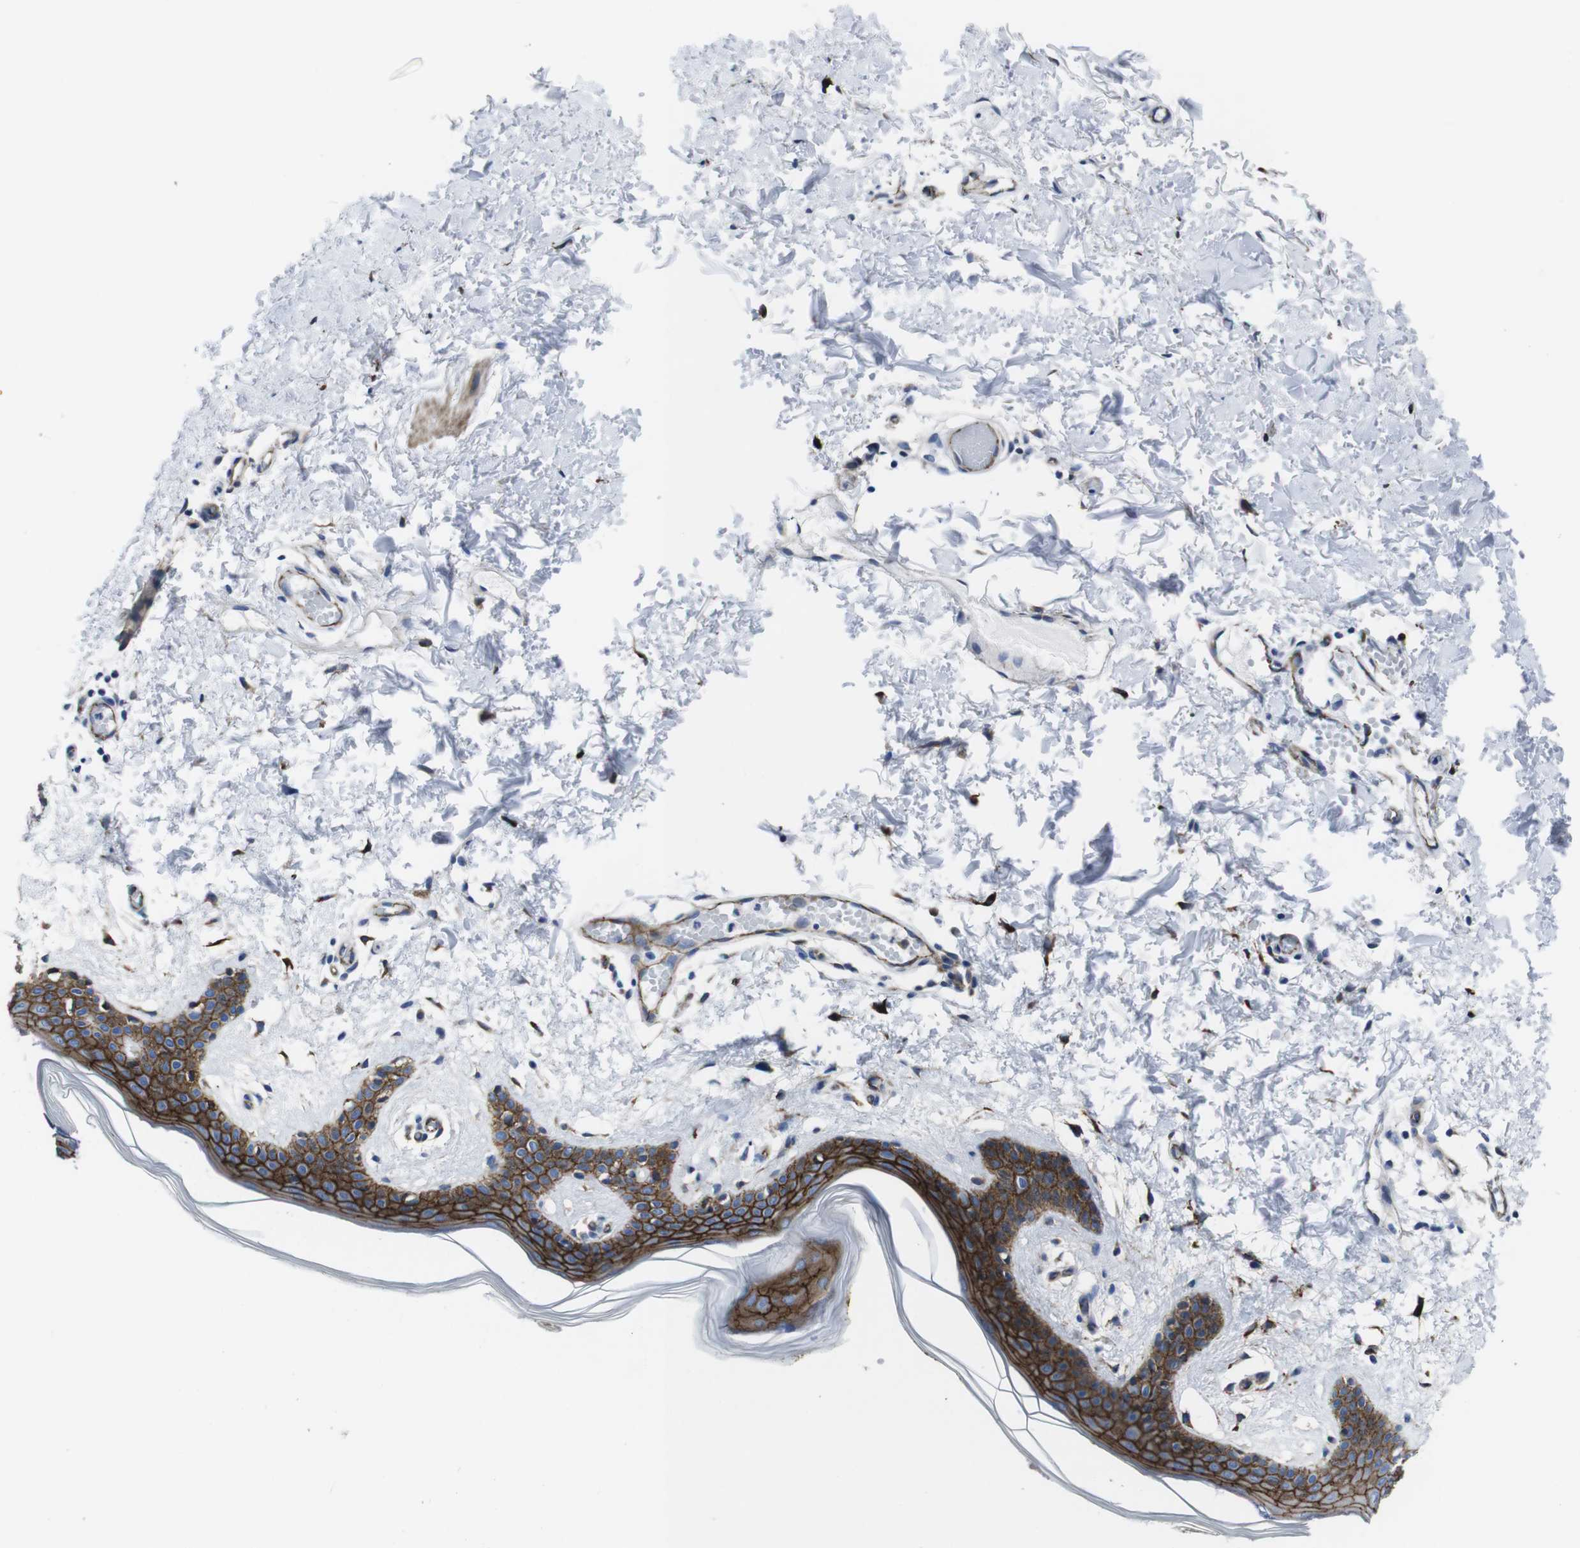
{"staining": {"intensity": "strong", "quantity": ">75%", "location": "nuclear"}, "tissue": "skin", "cell_type": "Fibroblasts", "image_type": "normal", "snomed": [{"axis": "morphology", "description": "Normal tissue, NOS"}, {"axis": "topography", "description": "Skin"}], "caption": "Immunohistochemistry of normal skin exhibits high levels of strong nuclear expression in approximately >75% of fibroblasts.", "gene": "NUMB", "patient": {"sex": "male", "age": 53}}